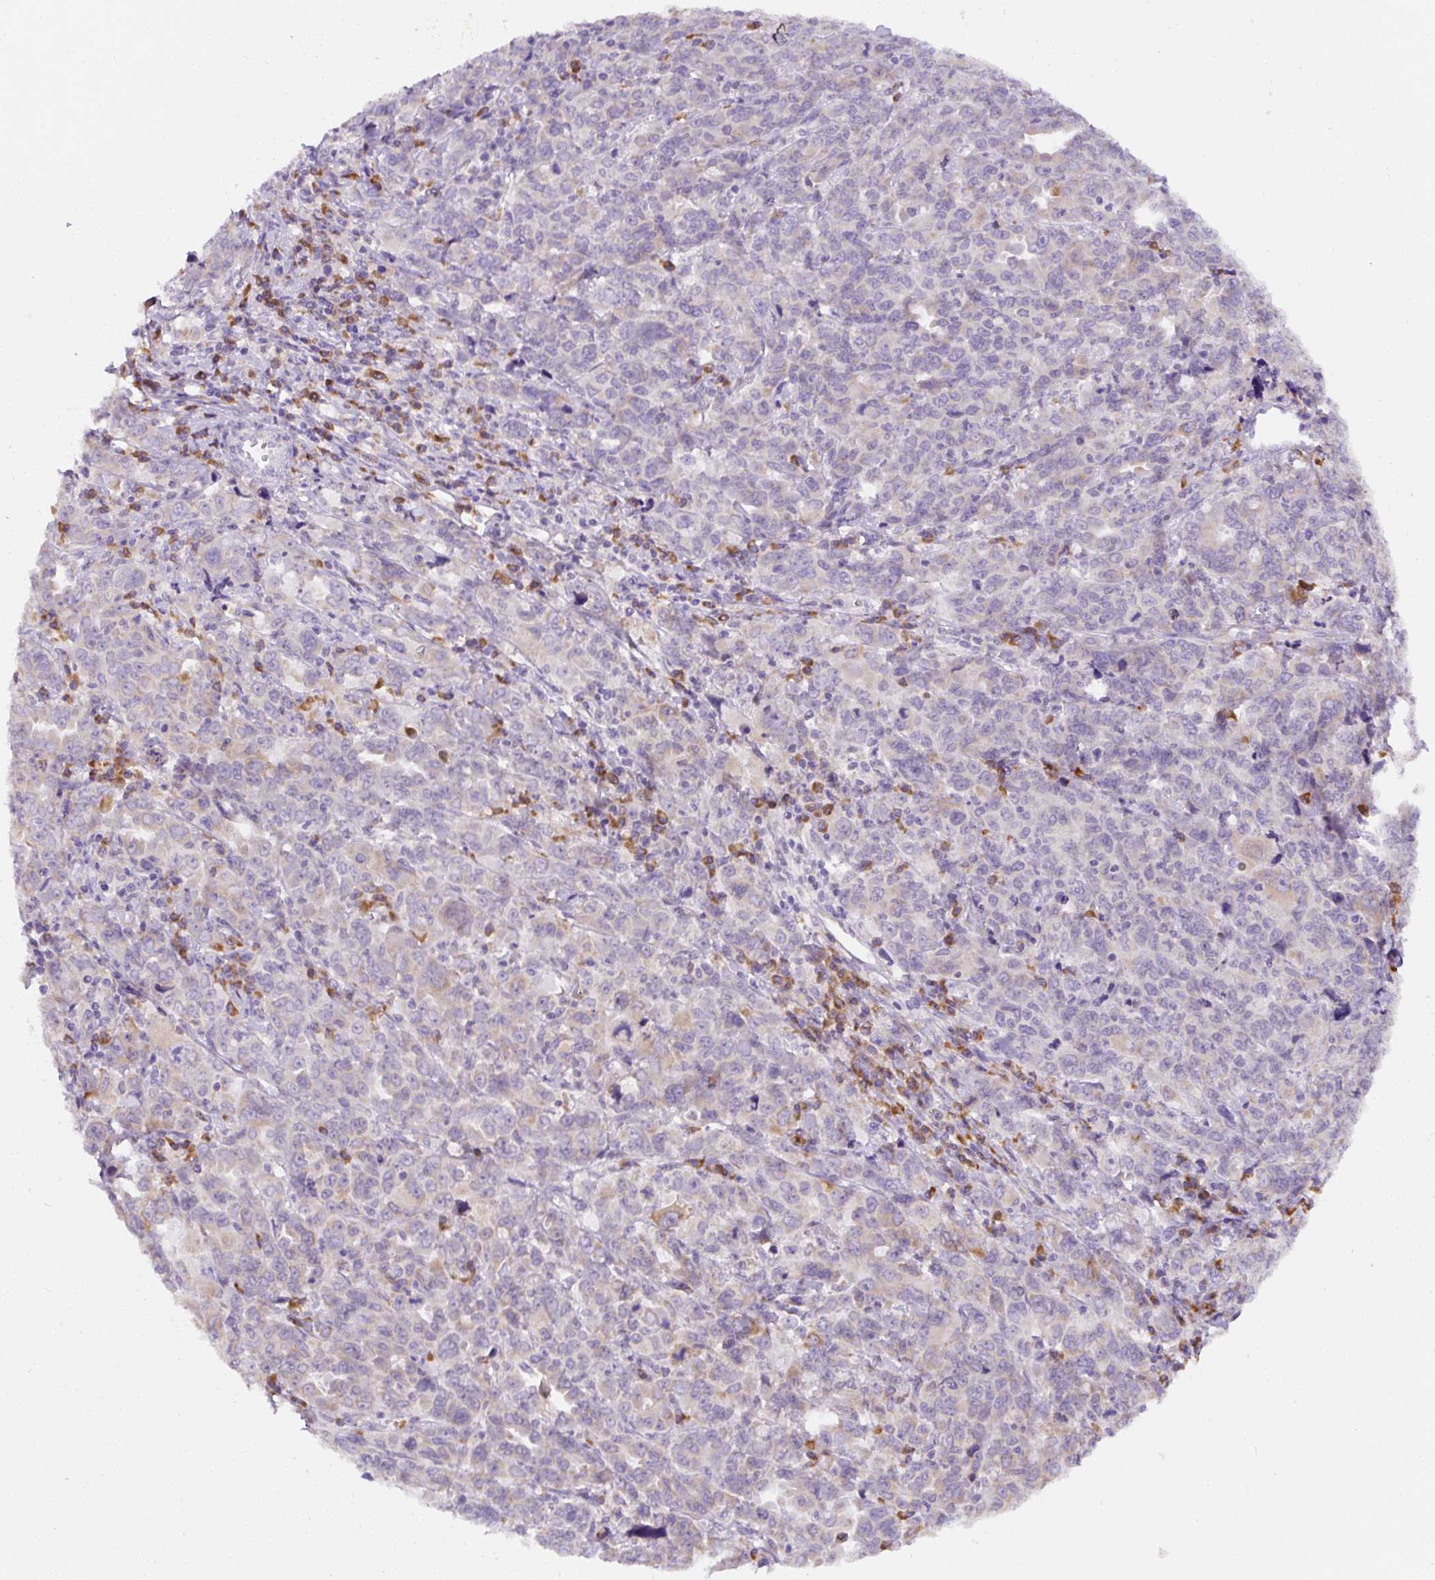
{"staining": {"intensity": "negative", "quantity": "none", "location": "none"}, "tissue": "ovarian cancer", "cell_type": "Tumor cells", "image_type": "cancer", "snomed": [{"axis": "morphology", "description": "Adenocarcinoma, NOS"}, {"axis": "morphology", "description": "Carcinoma, endometroid"}, {"axis": "topography", "description": "Ovary"}], "caption": "This is an immunohistochemistry (IHC) histopathology image of ovarian adenocarcinoma. There is no staining in tumor cells.", "gene": "DDOST", "patient": {"sex": "female", "age": 72}}